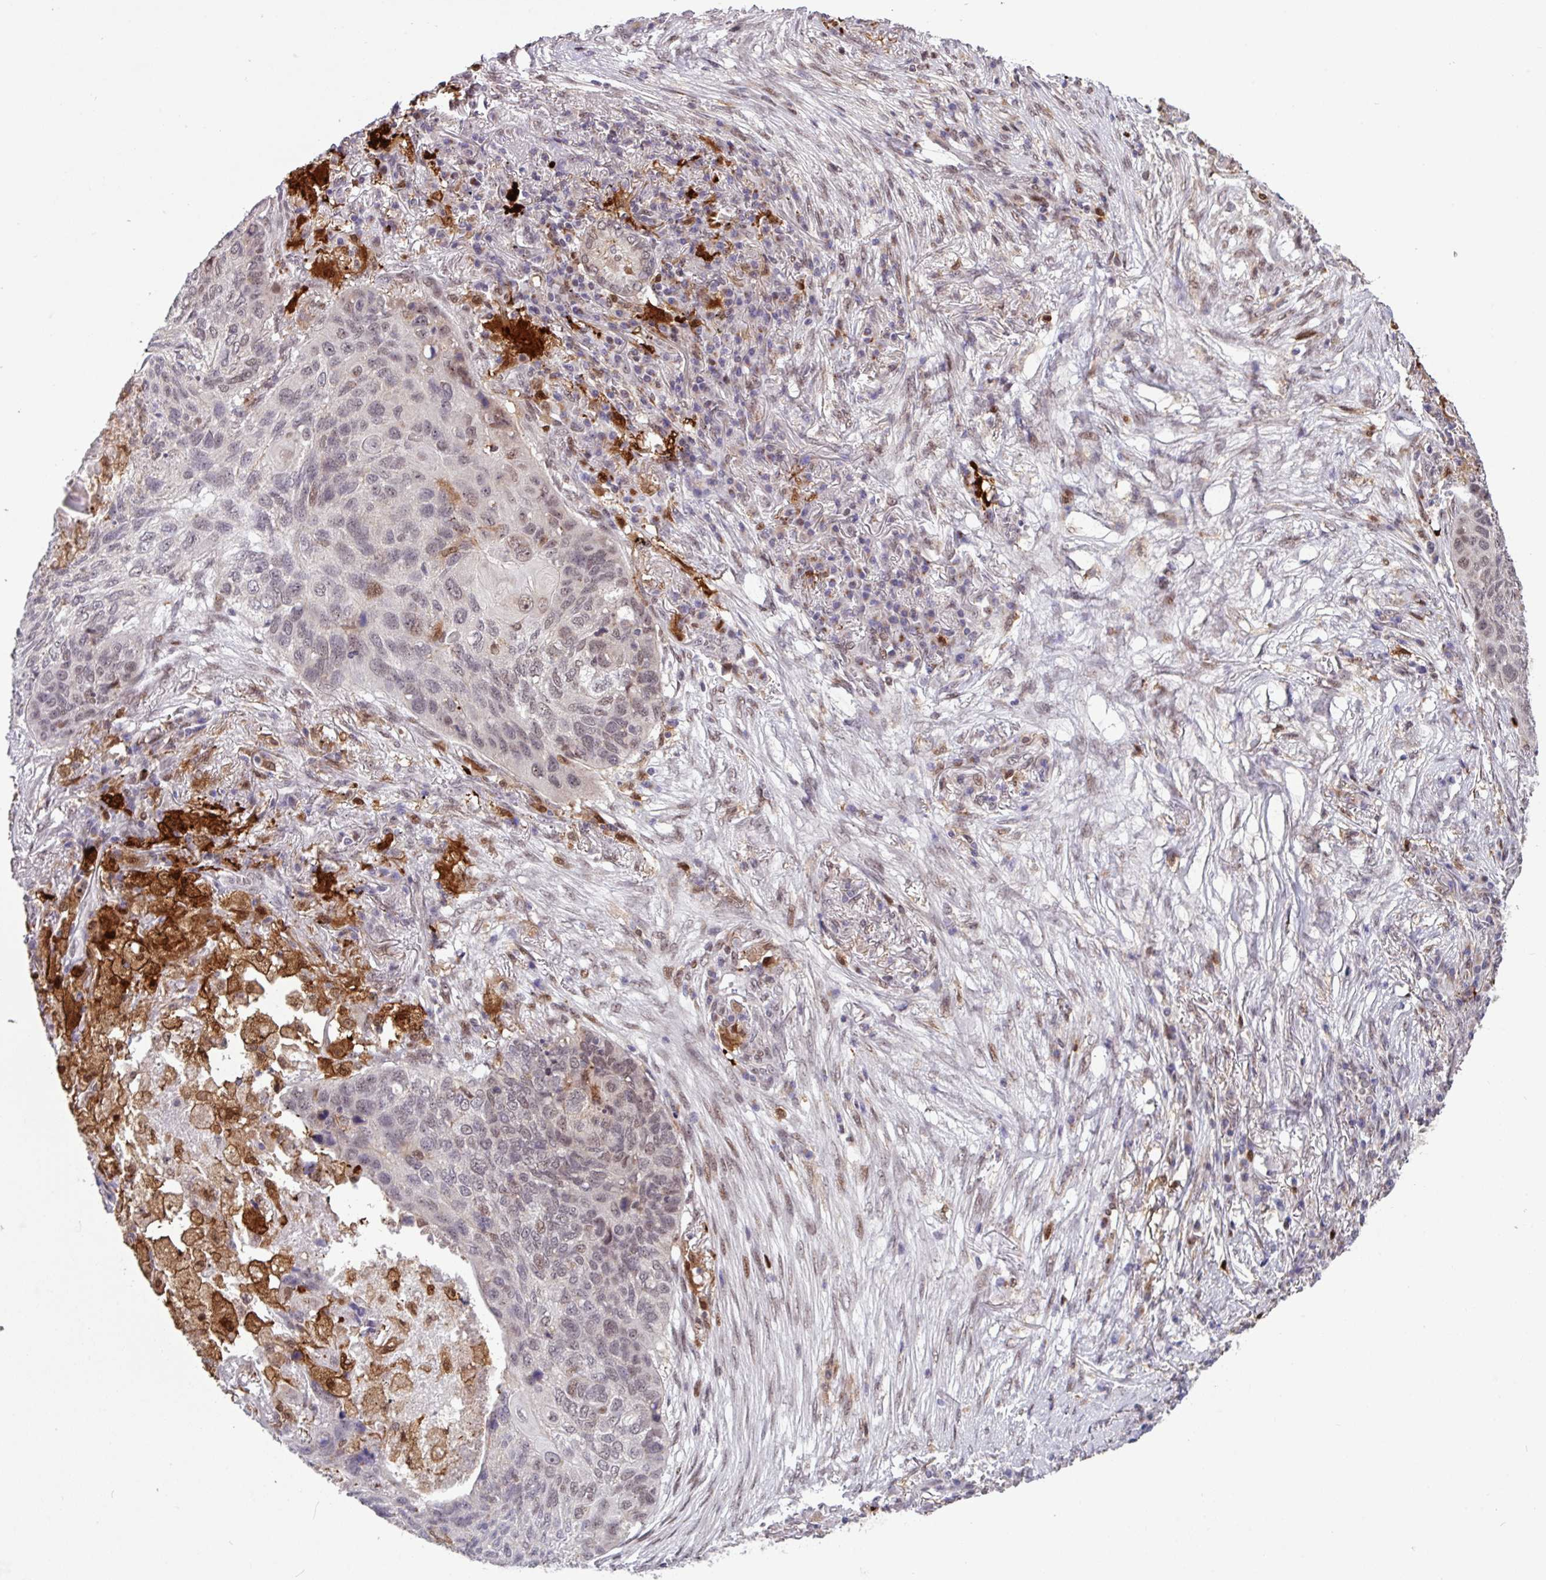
{"staining": {"intensity": "weak", "quantity": "25%-75%", "location": "nuclear"}, "tissue": "lung cancer", "cell_type": "Tumor cells", "image_type": "cancer", "snomed": [{"axis": "morphology", "description": "Squamous cell carcinoma, NOS"}, {"axis": "topography", "description": "Lung"}], "caption": "Immunohistochemistry (IHC) image of neoplastic tissue: lung cancer stained using immunohistochemistry (IHC) exhibits low levels of weak protein expression localized specifically in the nuclear of tumor cells, appearing as a nuclear brown color.", "gene": "BRD3", "patient": {"sex": "female", "age": 63}}